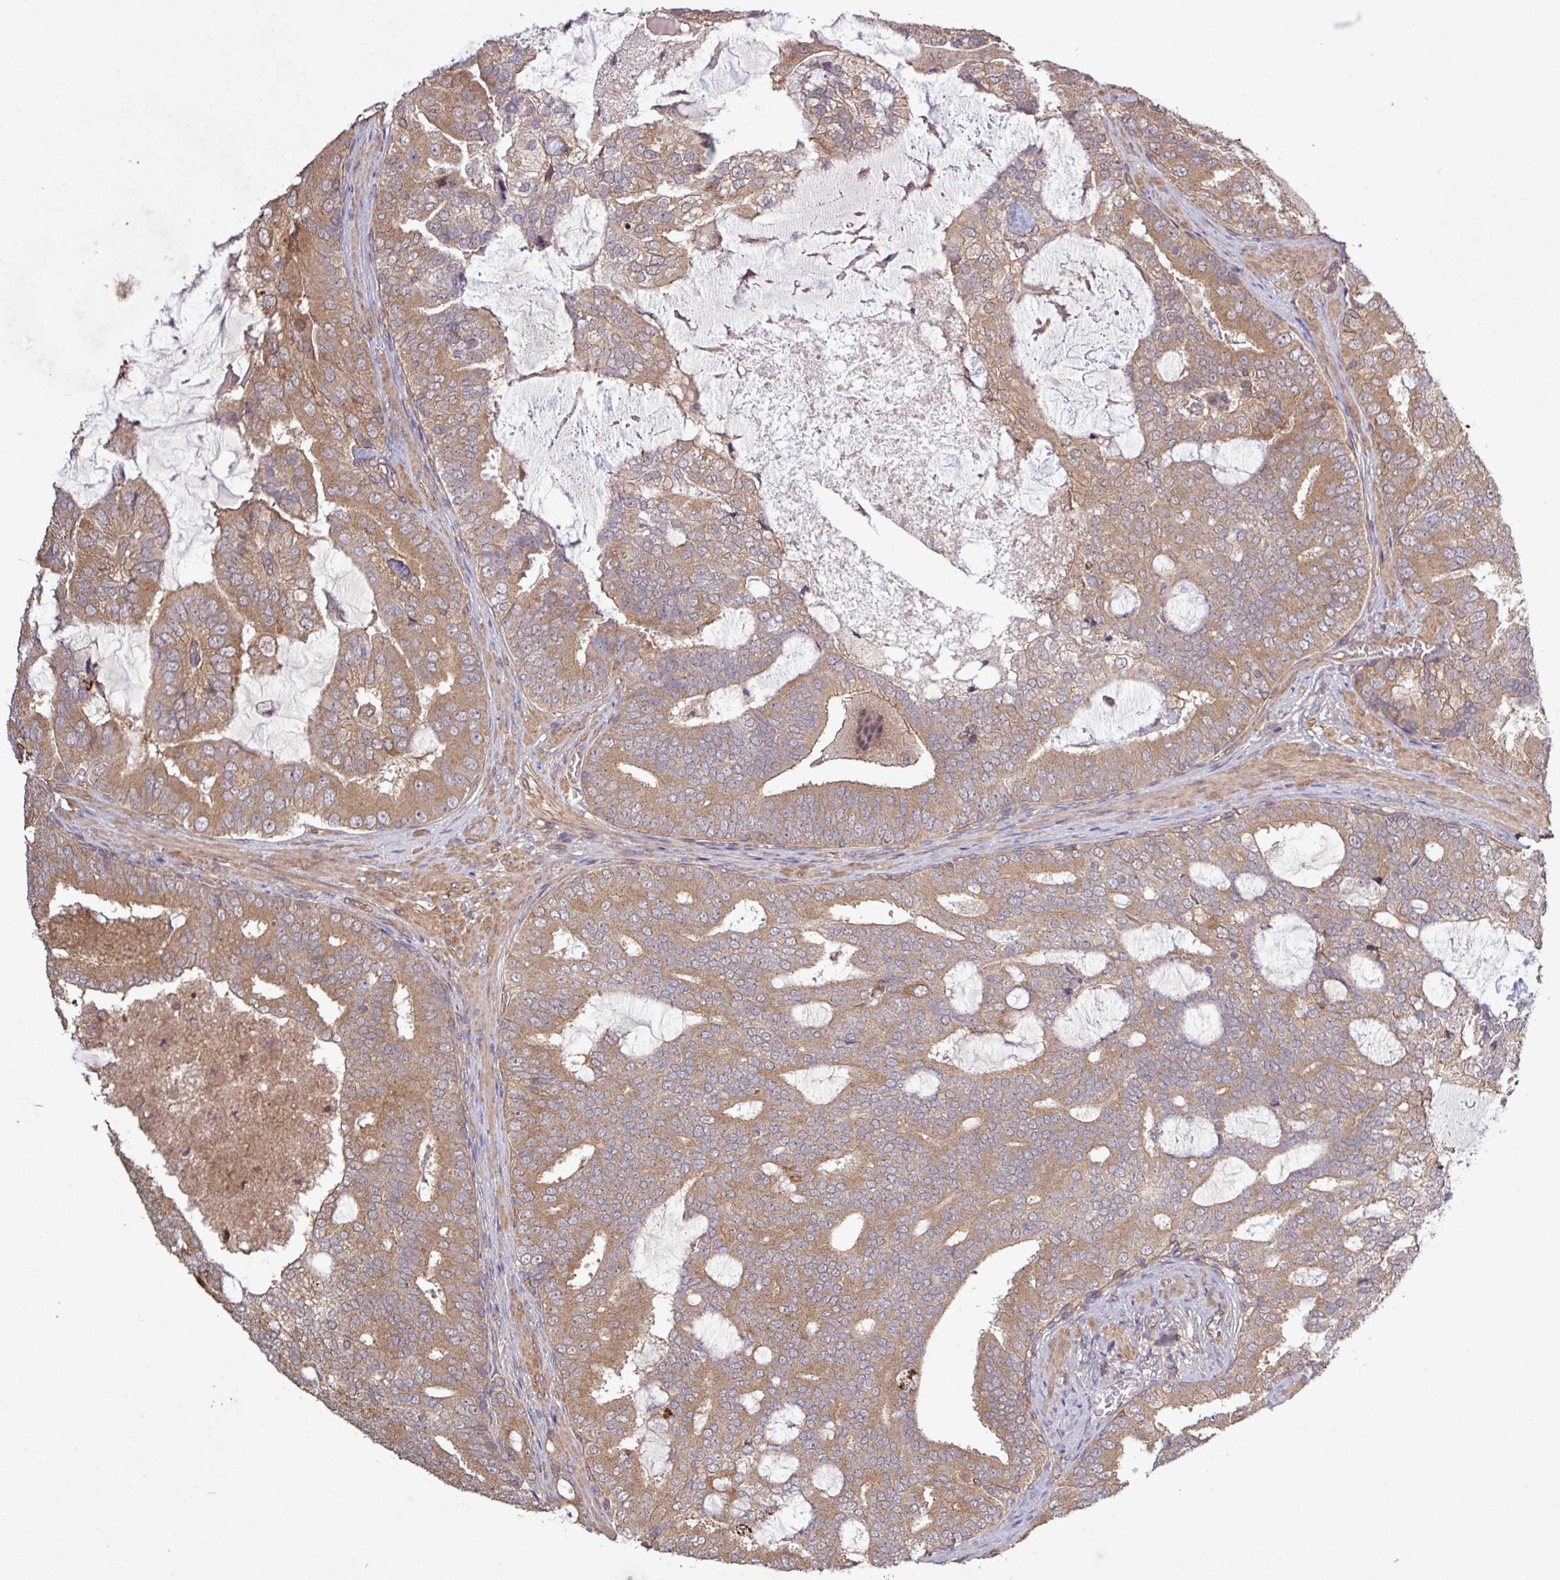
{"staining": {"intensity": "moderate", "quantity": ">75%", "location": "cytoplasmic/membranous"}, "tissue": "prostate cancer", "cell_type": "Tumor cells", "image_type": "cancer", "snomed": [{"axis": "morphology", "description": "Adenocarcinoma, High grade"}, {"axis": "topography", "description": "Prostate"}], "caption": "Adenocarcinoma (high-grade) (prostate) stained with DAB IHC displays medium levels of moderate cytoplasmic/membranous expression in approximately >75% of tumor cells.", "gene": "TRABD2A", "patient": {"sex": "male", "age": 55}}